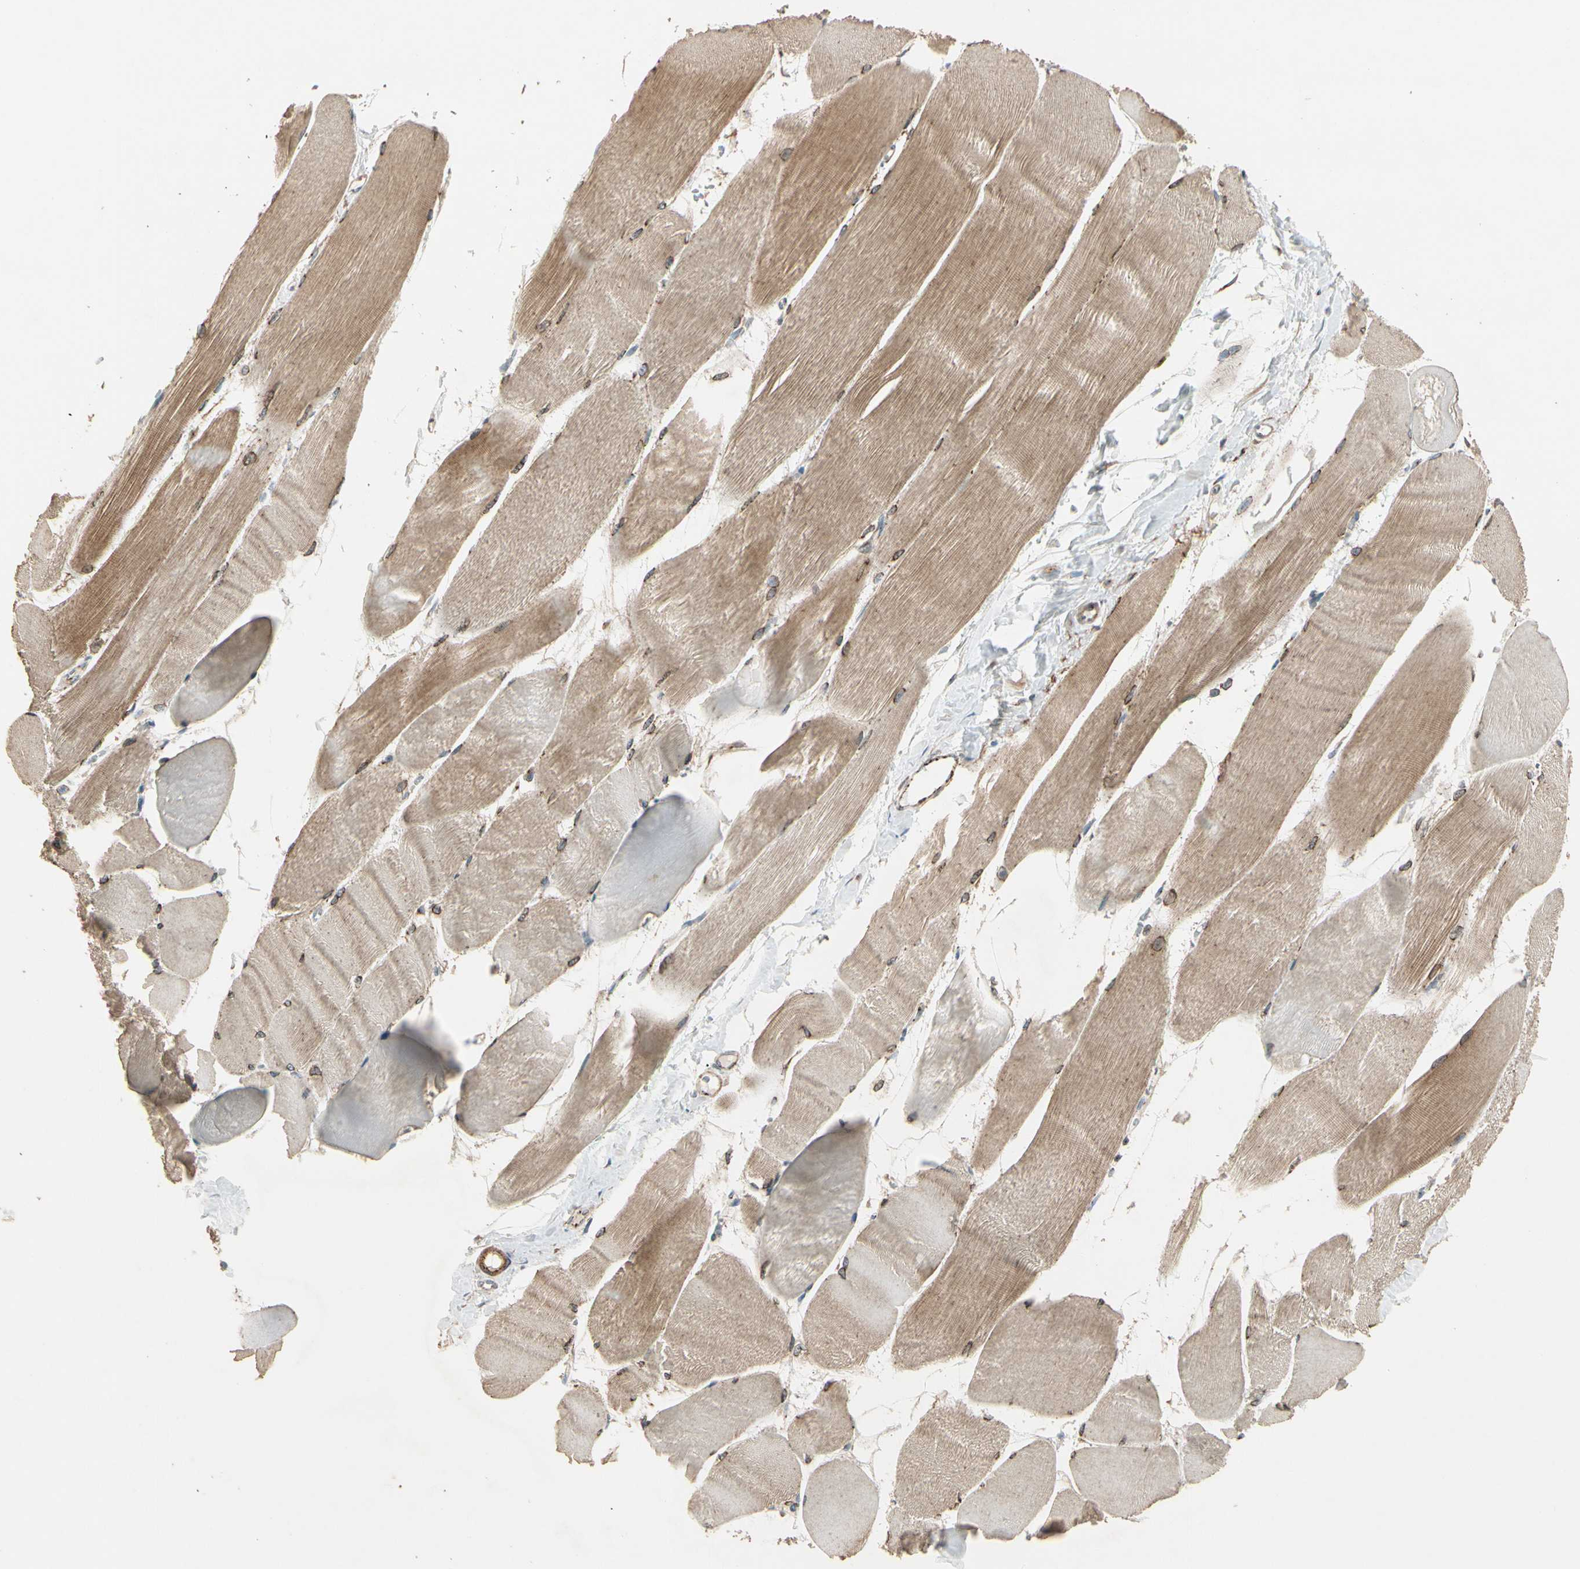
{"staining": {"intensity": "moderate", "quantity": ">75%", "location": "cytoplasmic/membranous"}, "tissue": "skeletal muscle", "cell_type": "Myocytes", "image_type": "normal", "snomed": [{"axis": "morphology", "description": "Normal tissue, NOS"}, {"axis": "morphology", "description": "Squamous cell carcinoma, NOS"}, {"axis": "topography", "description": "Skeletal muscle"}], "caption": "Moderate cytoplasmic/membranous protein staining is appreciated in approximately >75% of myocytes in skeletal muscle. (DAB (3,3'-diaminobenzidine) IHC, brown staining for protein, blue staining for nuclei).", "gene": "AKAP9", "patient": {"sex": "male", "age": 51}}